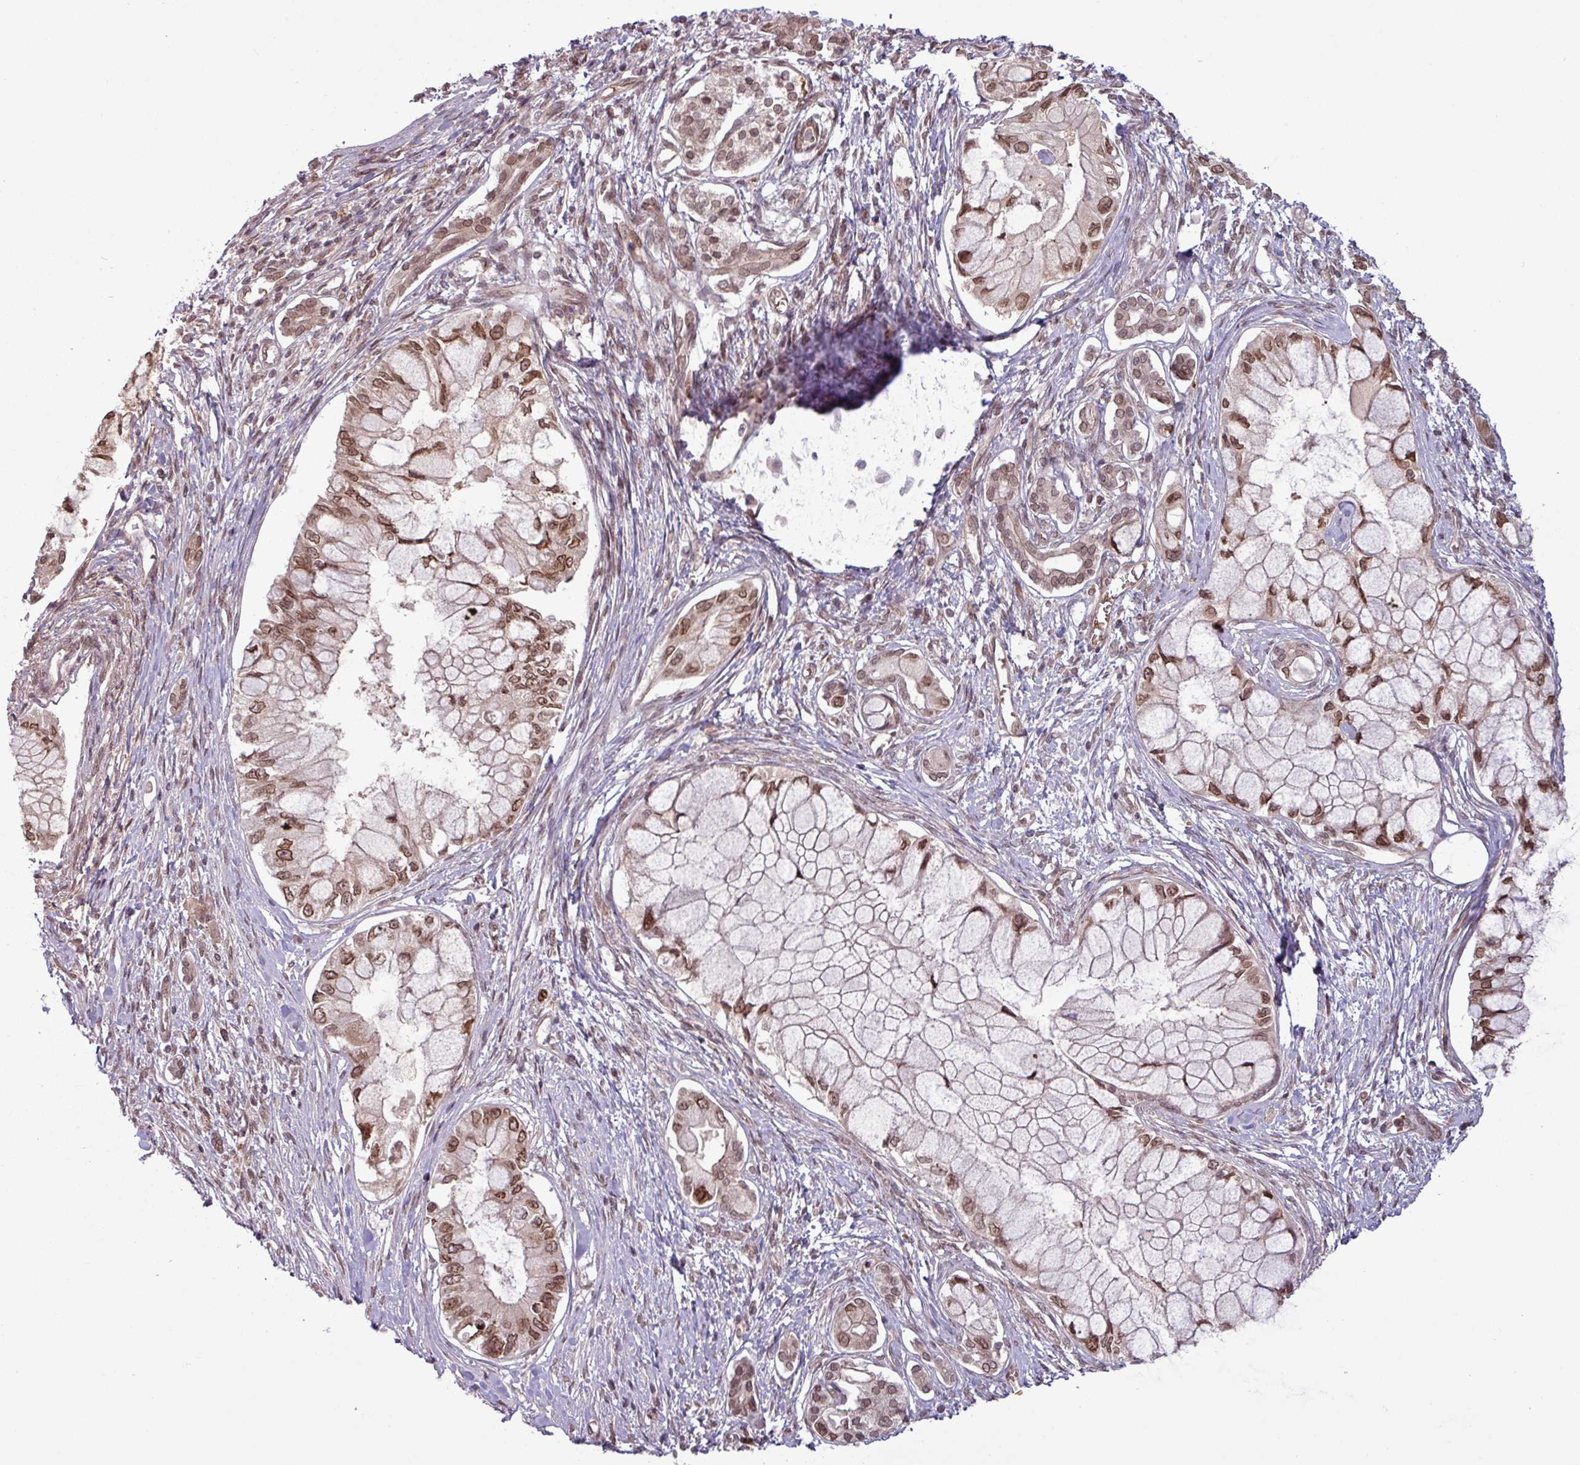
{"staining": {"intensity": "moderate", "quantity": ">75%", "location": "cytoplasmic/membranous,nuclear"}, "tissue": "pancreatic cancer", "cell_type": "Tumor cells", "image_type": "cancer", "snomed": [{"axis": "morphology", "description": "Adenocarcinoma, NOS"}, {"axis": "topography", "description": "Pancreas"}], "caption": "The photomicrograph exhibits immunohistochemical staining of pancreatic cancer. There is moderate cytoplasmic/membranous and nuclear staining is present in approximately >75% of tumor cells.", "gene": "RBM4B", "patient": {"sex": "male", "age": 48}}